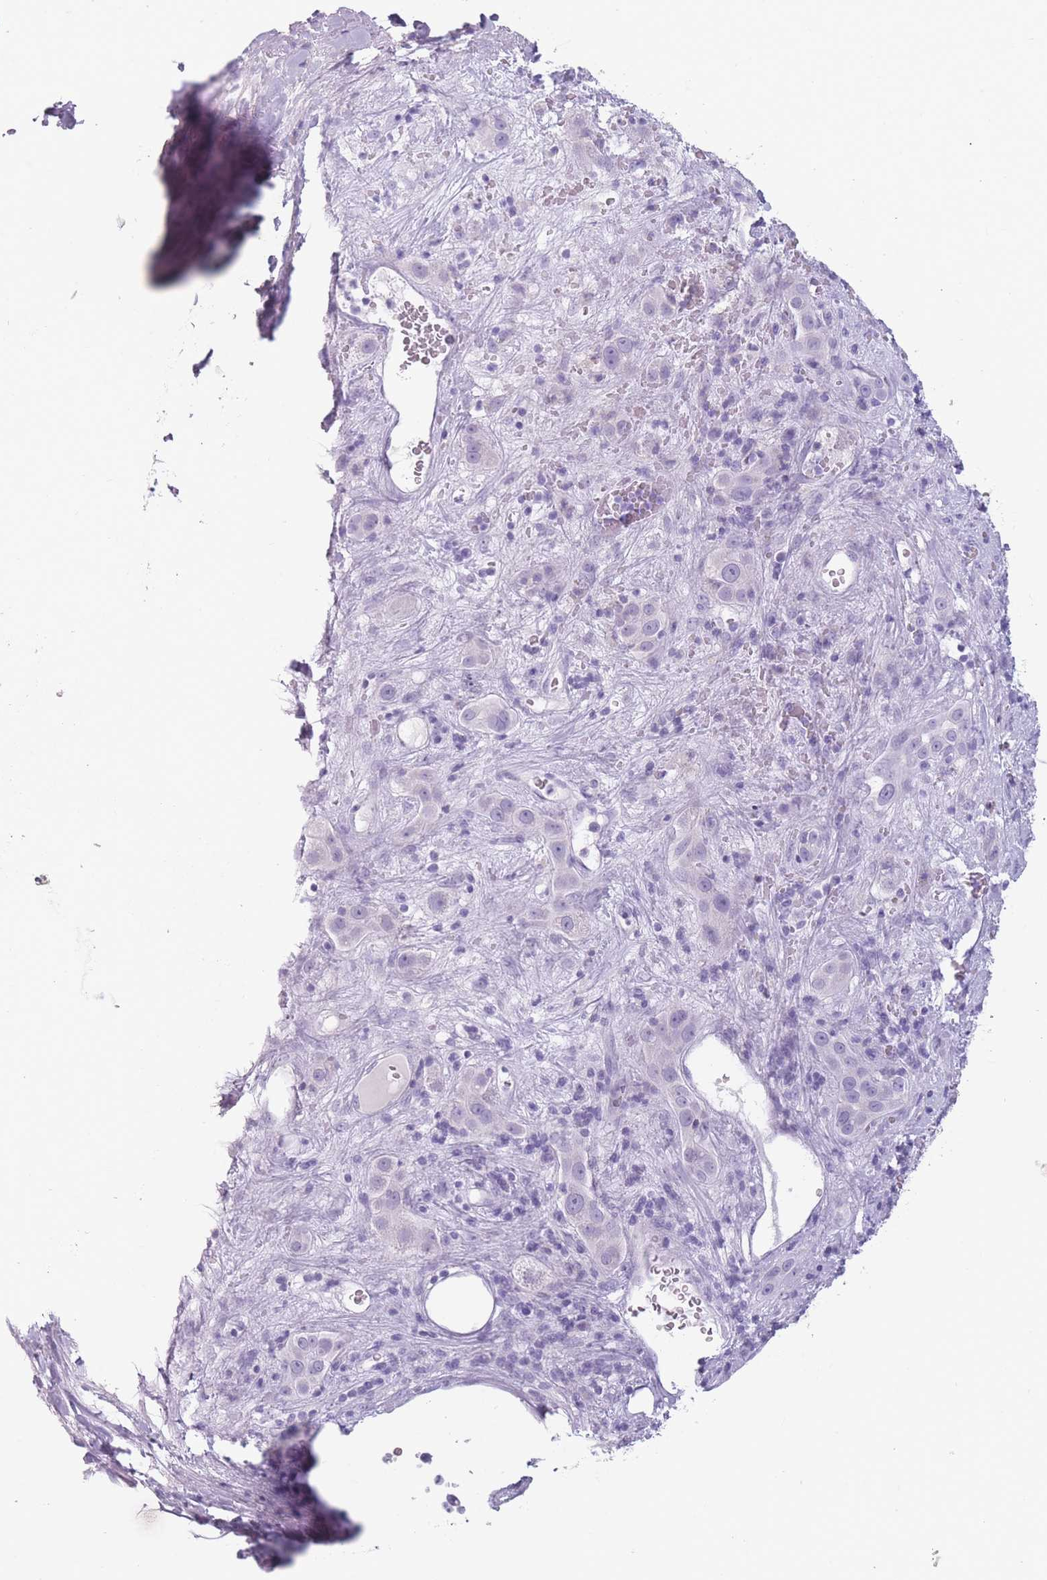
{"staining": {"intensity": "negative", "quantity": "none", "location": "none"}, "tissue": "liver cancer", "cell_type": "Tumor cells", "image_type": "cancer", "snomed": [{"axis": "morphology", "description": "Carcinoma, Hepatocellular, NOS"}, {"axis": "topography", "description": "Liver"}], "caption": "A photomicrograph of liver cancer (hepatocellular carcinoma) stained for a protein demonstrates no brown staining in tumor cells.", "gene": "CCNO", "patient": {"sex": "female", "age": 73}}